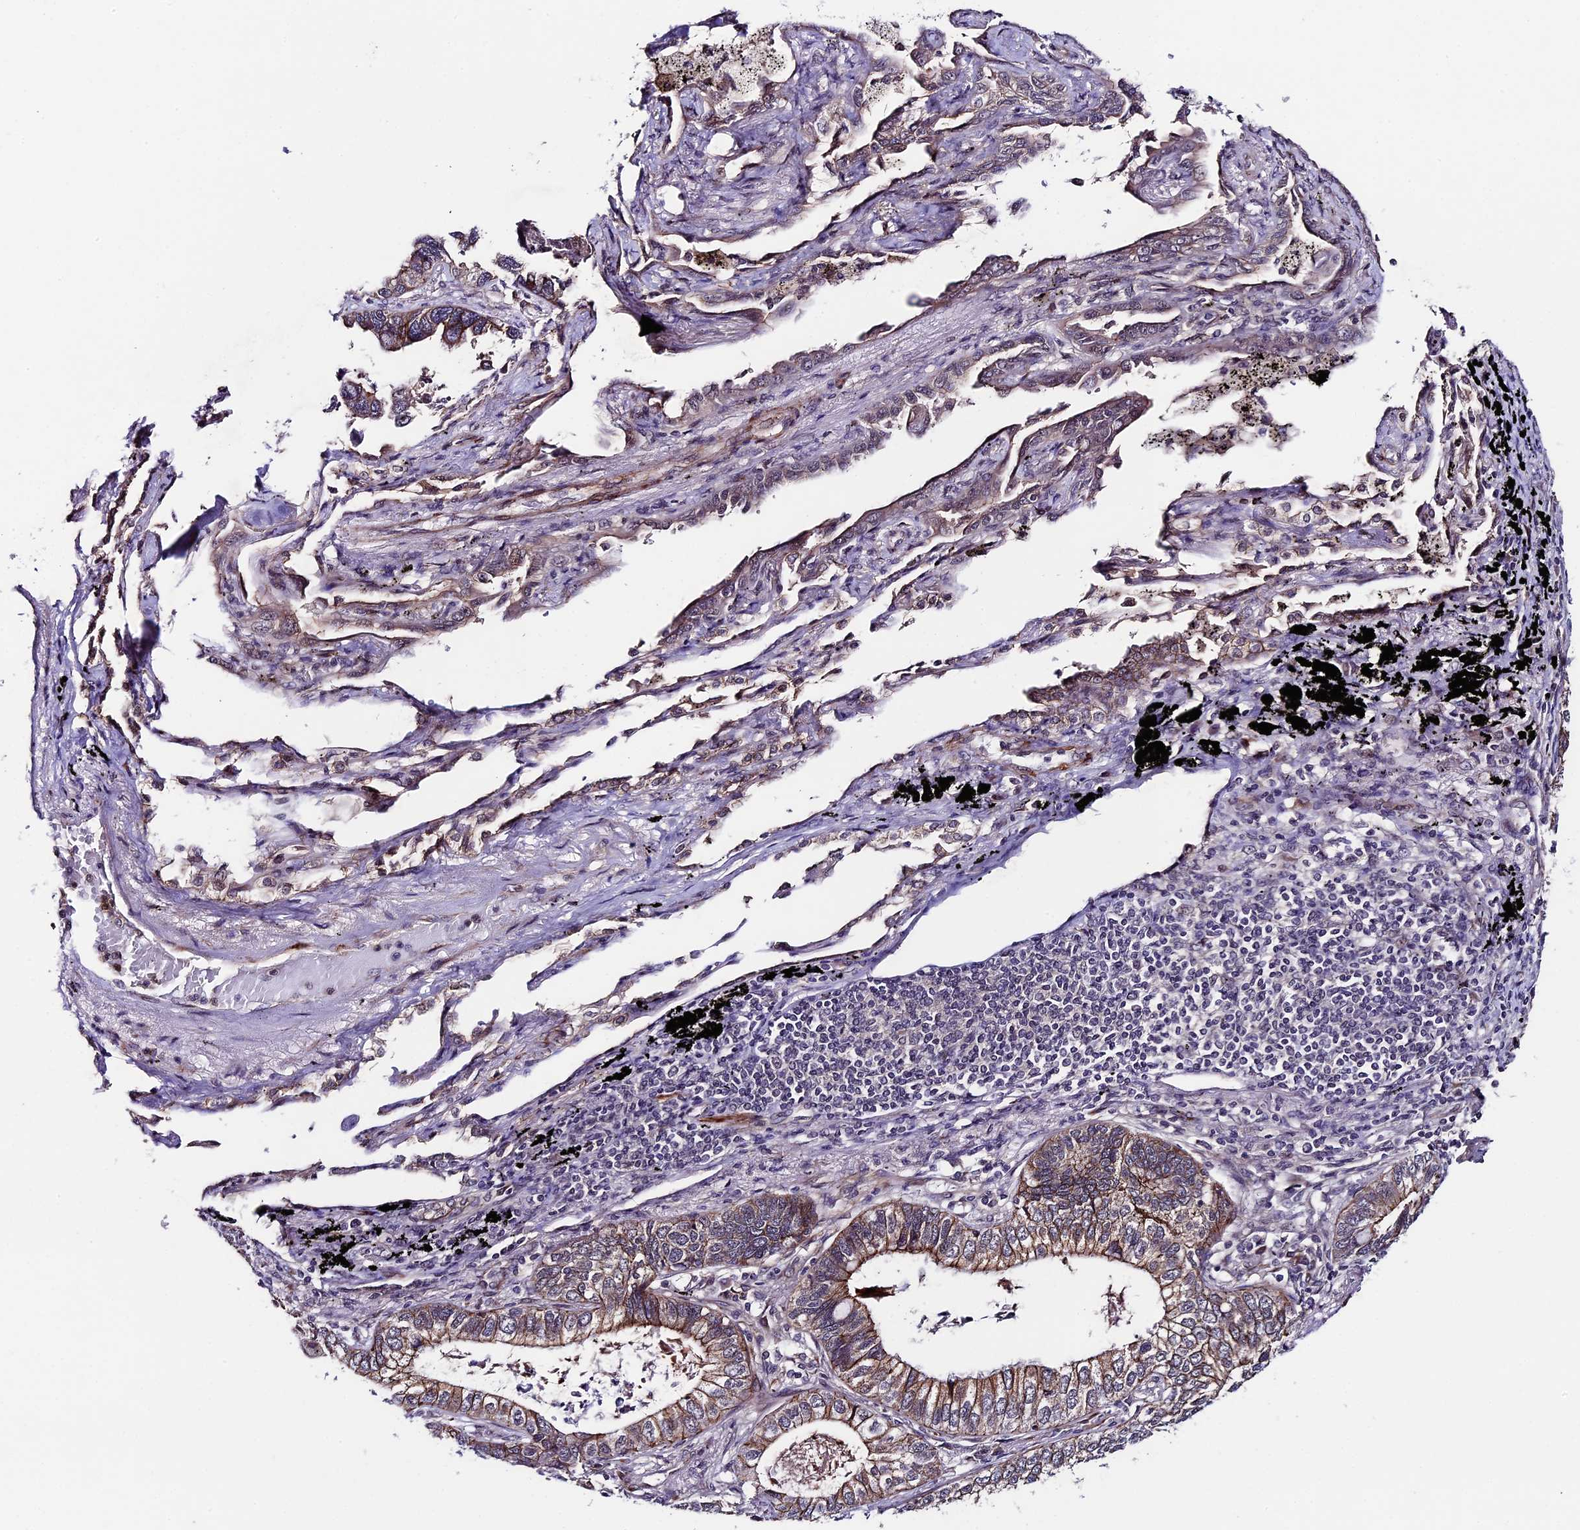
{"staining": {"intensity": "weak", "quantity": "25%-75%", "location": "cytoplasmic/membranous"}, "tissue": "lung cancer", "cell_type": "Tumor cells", "image_type": "cancer", "snomed": [{"axis": "morphology", "description": "Adenocarcinoma, NOS"}, {"axis": "topography", "description": "Lung"}], "caption": "Immunohistochemical staining of human lung cancer (adenocarcinoma) reveals low levels of weak cytoplasmic/membranous protein positivity in approximately 25%-75% of tumor cells. (DAB (3,3'-diaminobenzidine) IHC, brown staining for protein, blue staining for nuclei).", "gene": "SIPA1L3", "patient": {"sex": "male", "age": 67}}